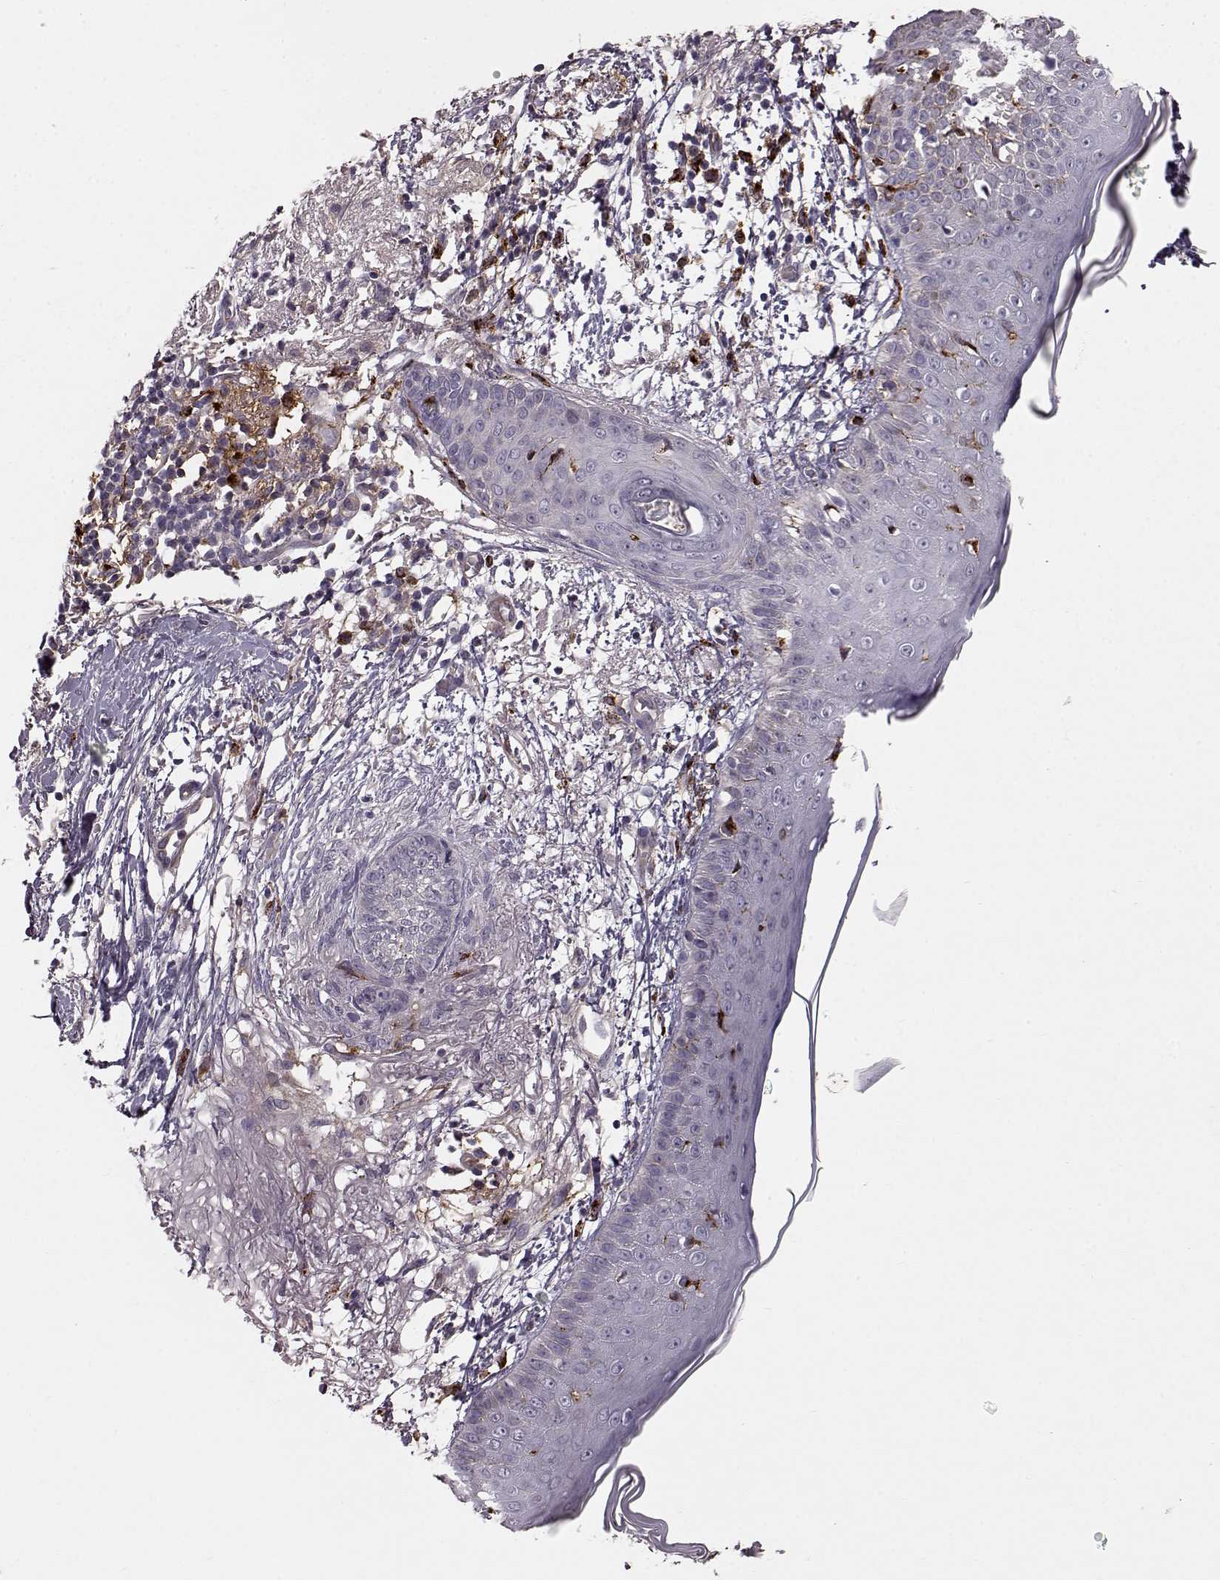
{"staining": {"intensity": "negative", "quantity": "none", "location": "none"}, "tissue": "skin cancer", "cell_type": "Tumor cells", "image_type": "cancer", "snomed": [{"axis": "morphology", "description": "Normal tissue, NOS"}, {"axis": "morphology", "description": "Basal cell carcinoma"}, {"axis": "topography", "description": "Skin"}], "caption": "Micrograph shows no significant protein positivity in tumor cells of skin cancer. (Immunohistochemistry (ihc), brightfield microscopy, high magnification).", "gene": "CCNF", "patient": {"sex": "male", "age": 84}}